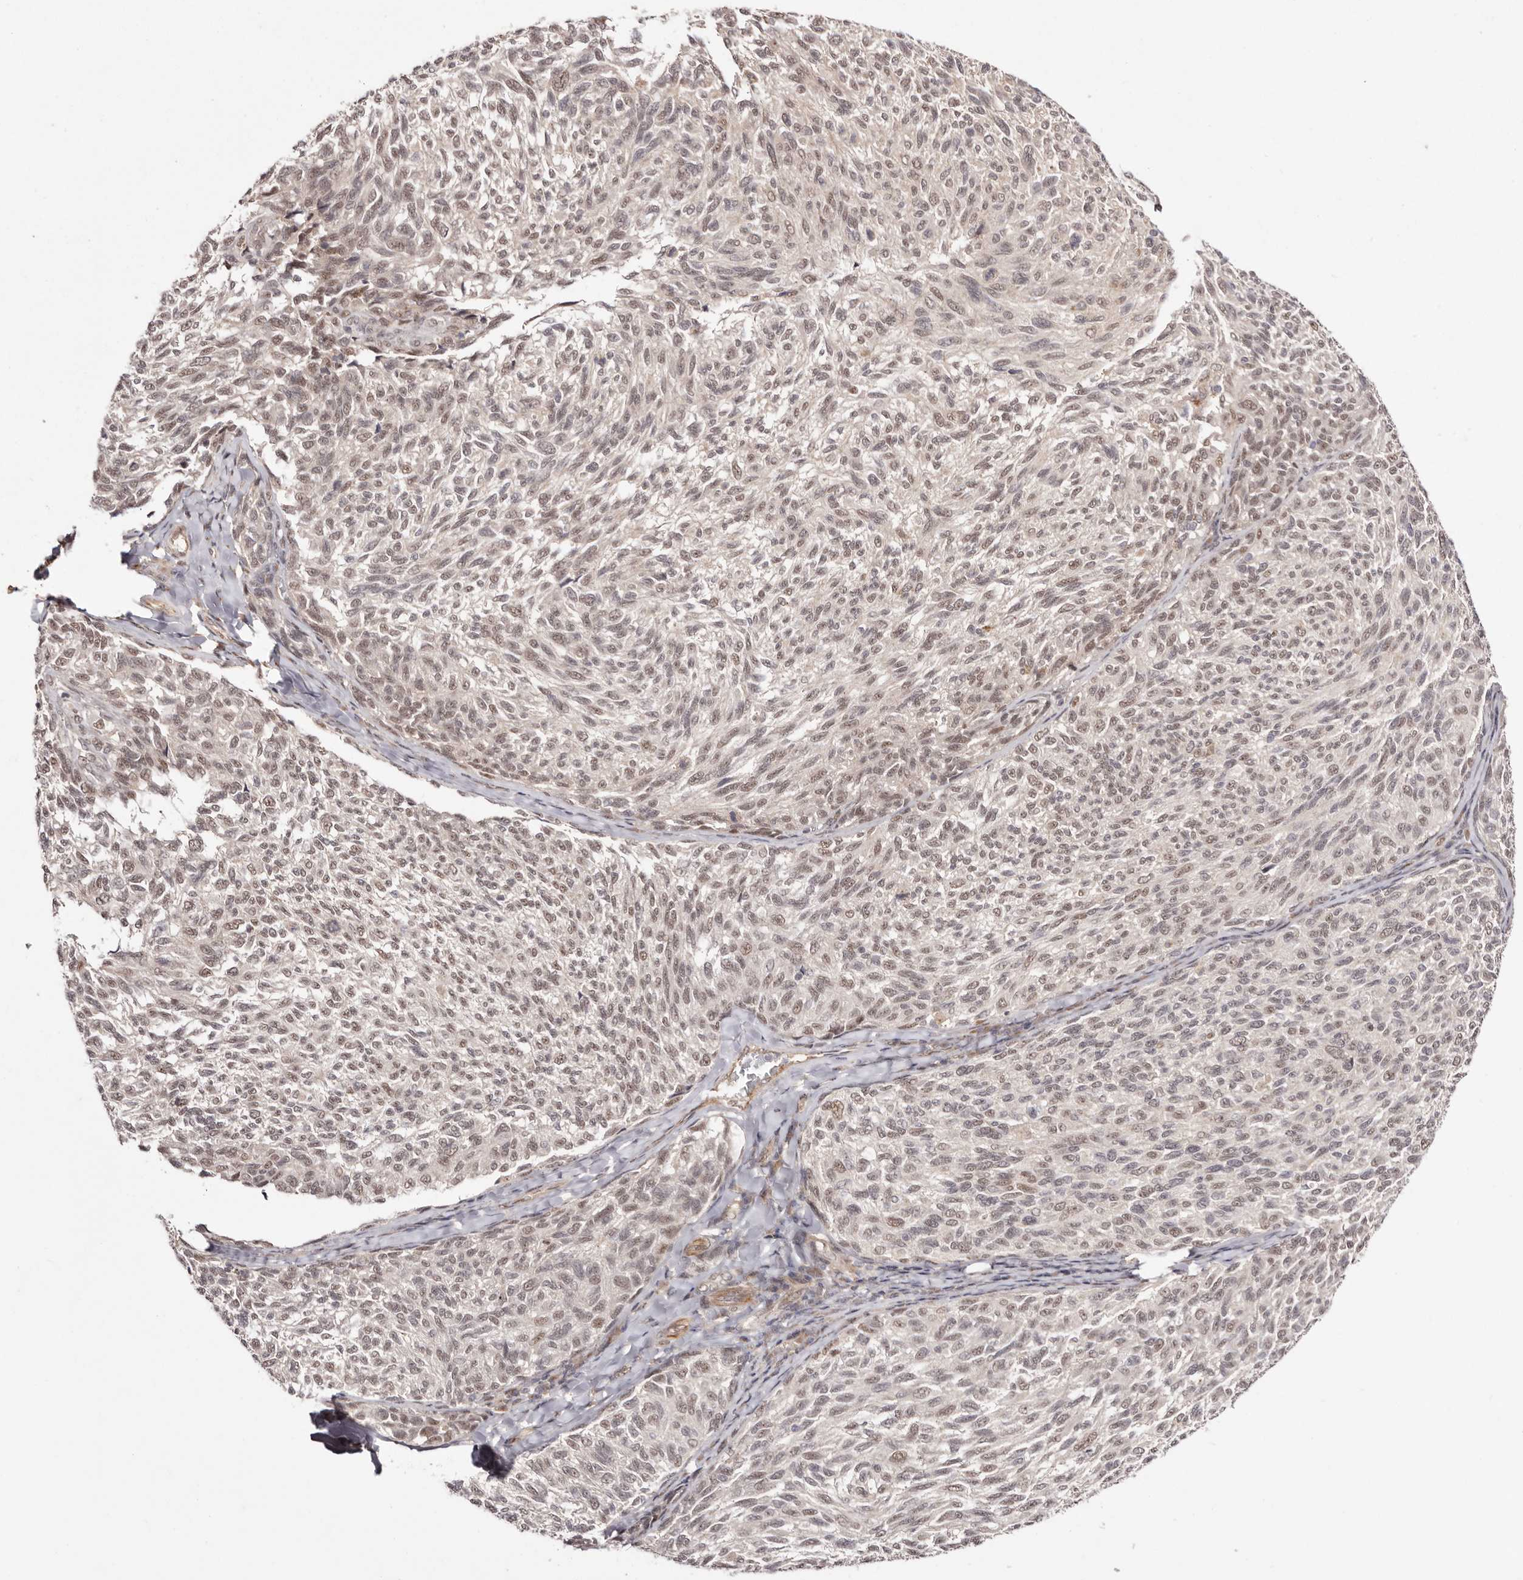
{"staining": {"intensity": "weak", "quantity": ">75%", "location": "nuclear"}, "tissue": "melanoma", "cell_type": "Tumor cells", "image_type": "cancer", "snomed": [{"axis": "morphology", "description": "Malignant melanoma, NOS"}, {"axis": "topography", "description": "Skin"}], "caption": "This is an image of immunohistochemistry (IHC) staining of malignant melanoma, which shows weak expression in the nuclear of tumor cells.", "gene": "EGR3", "patient": {"sex": "female", "age": 73}}